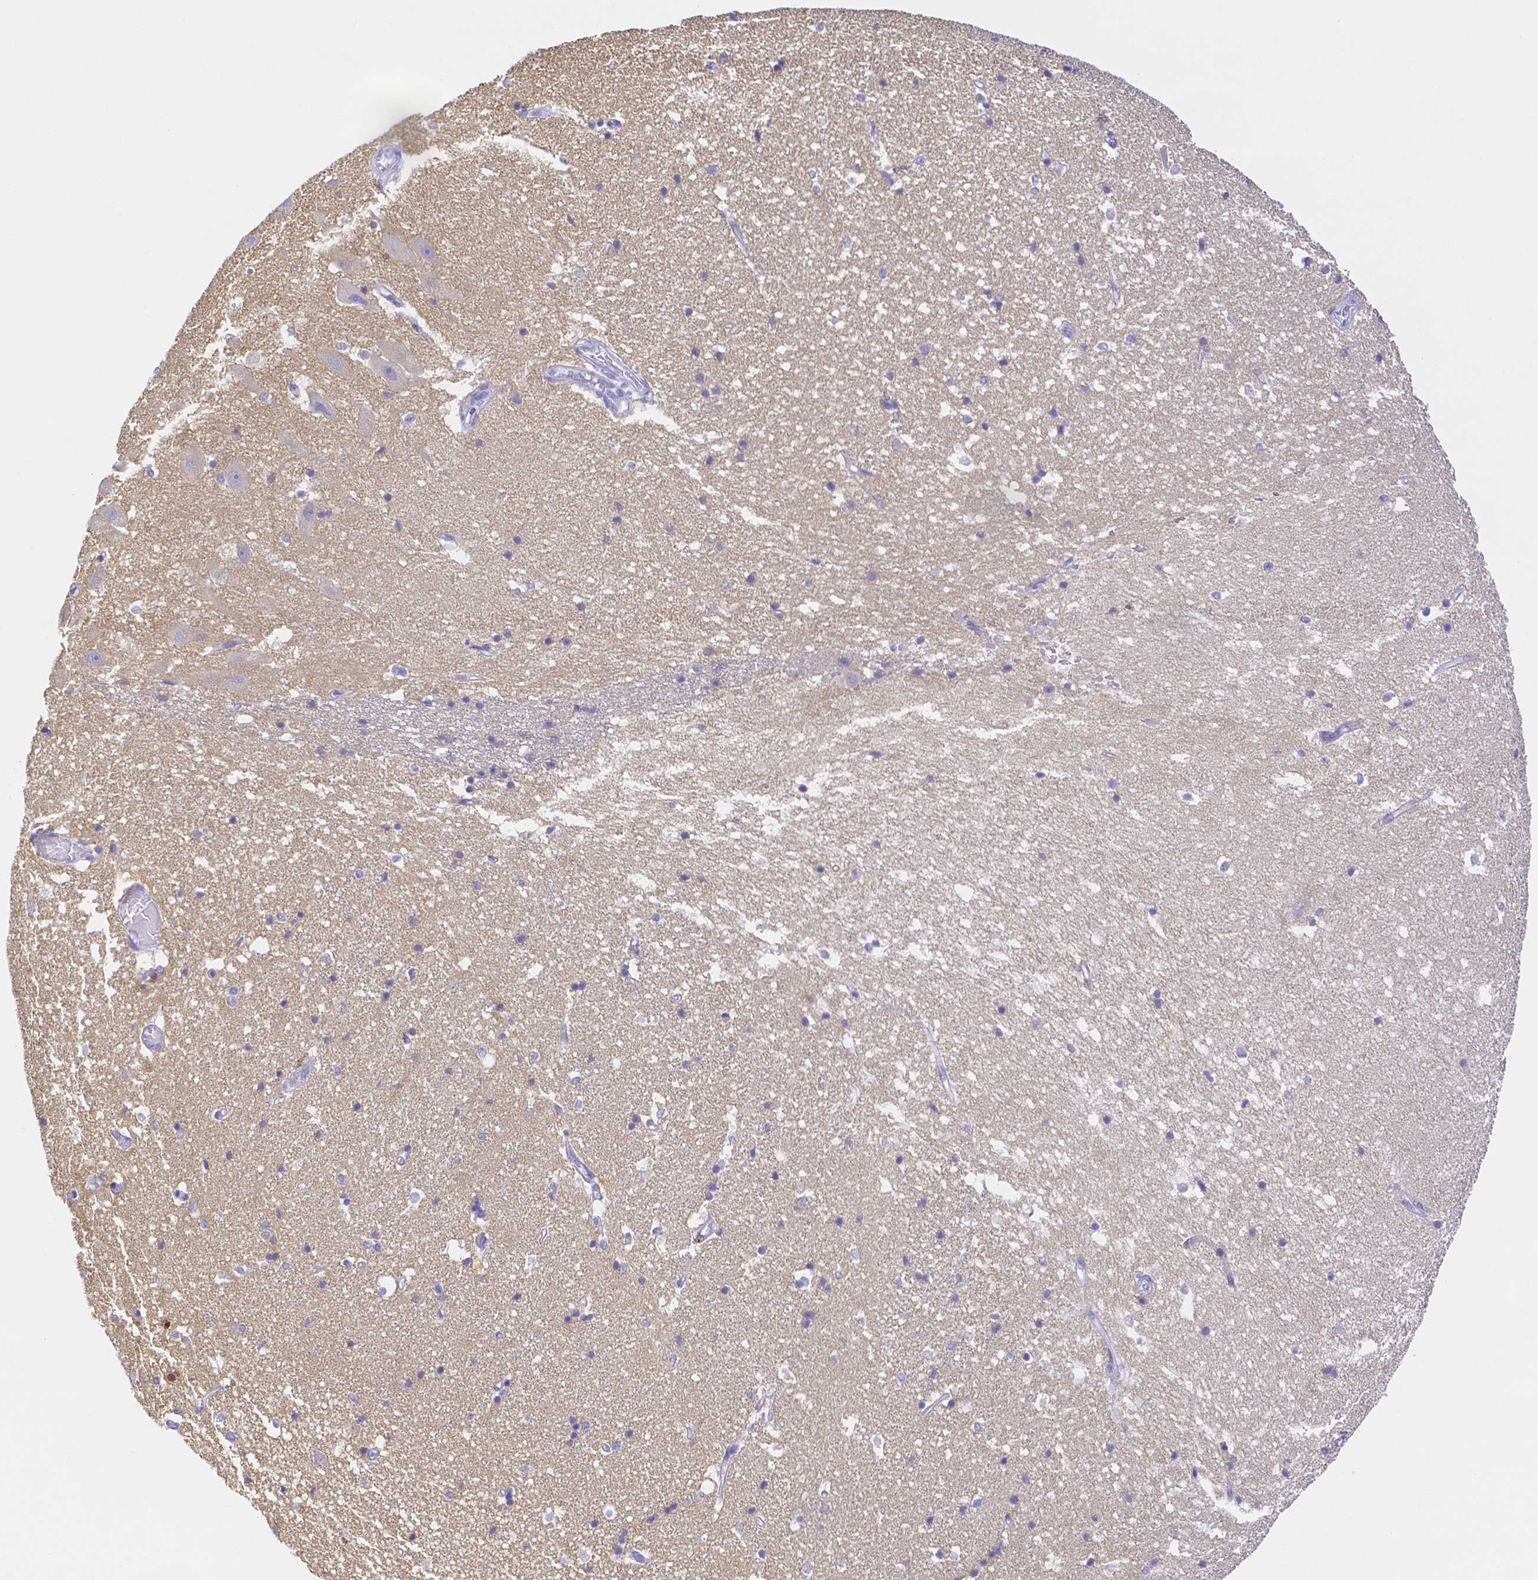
{"staining": {"intensity": "negative", "quantity": "none", "location": "none"}, "tissue": "hippocampus", "cell_type": "Glial cells", "image_type": "normal", "snomed": [{"axis": "morphology", "description": "Normal tissue, NOS"}, {"axis": "topography", "description": "Hippocampus"}], "caption": "Glial cells are negative for protein expression in normal human hippocampus. (Brightfield microscopy of DAB IHC at high magnification).", "gene": "ZG16B", "patient": {"sex": "male", "age": 63}}